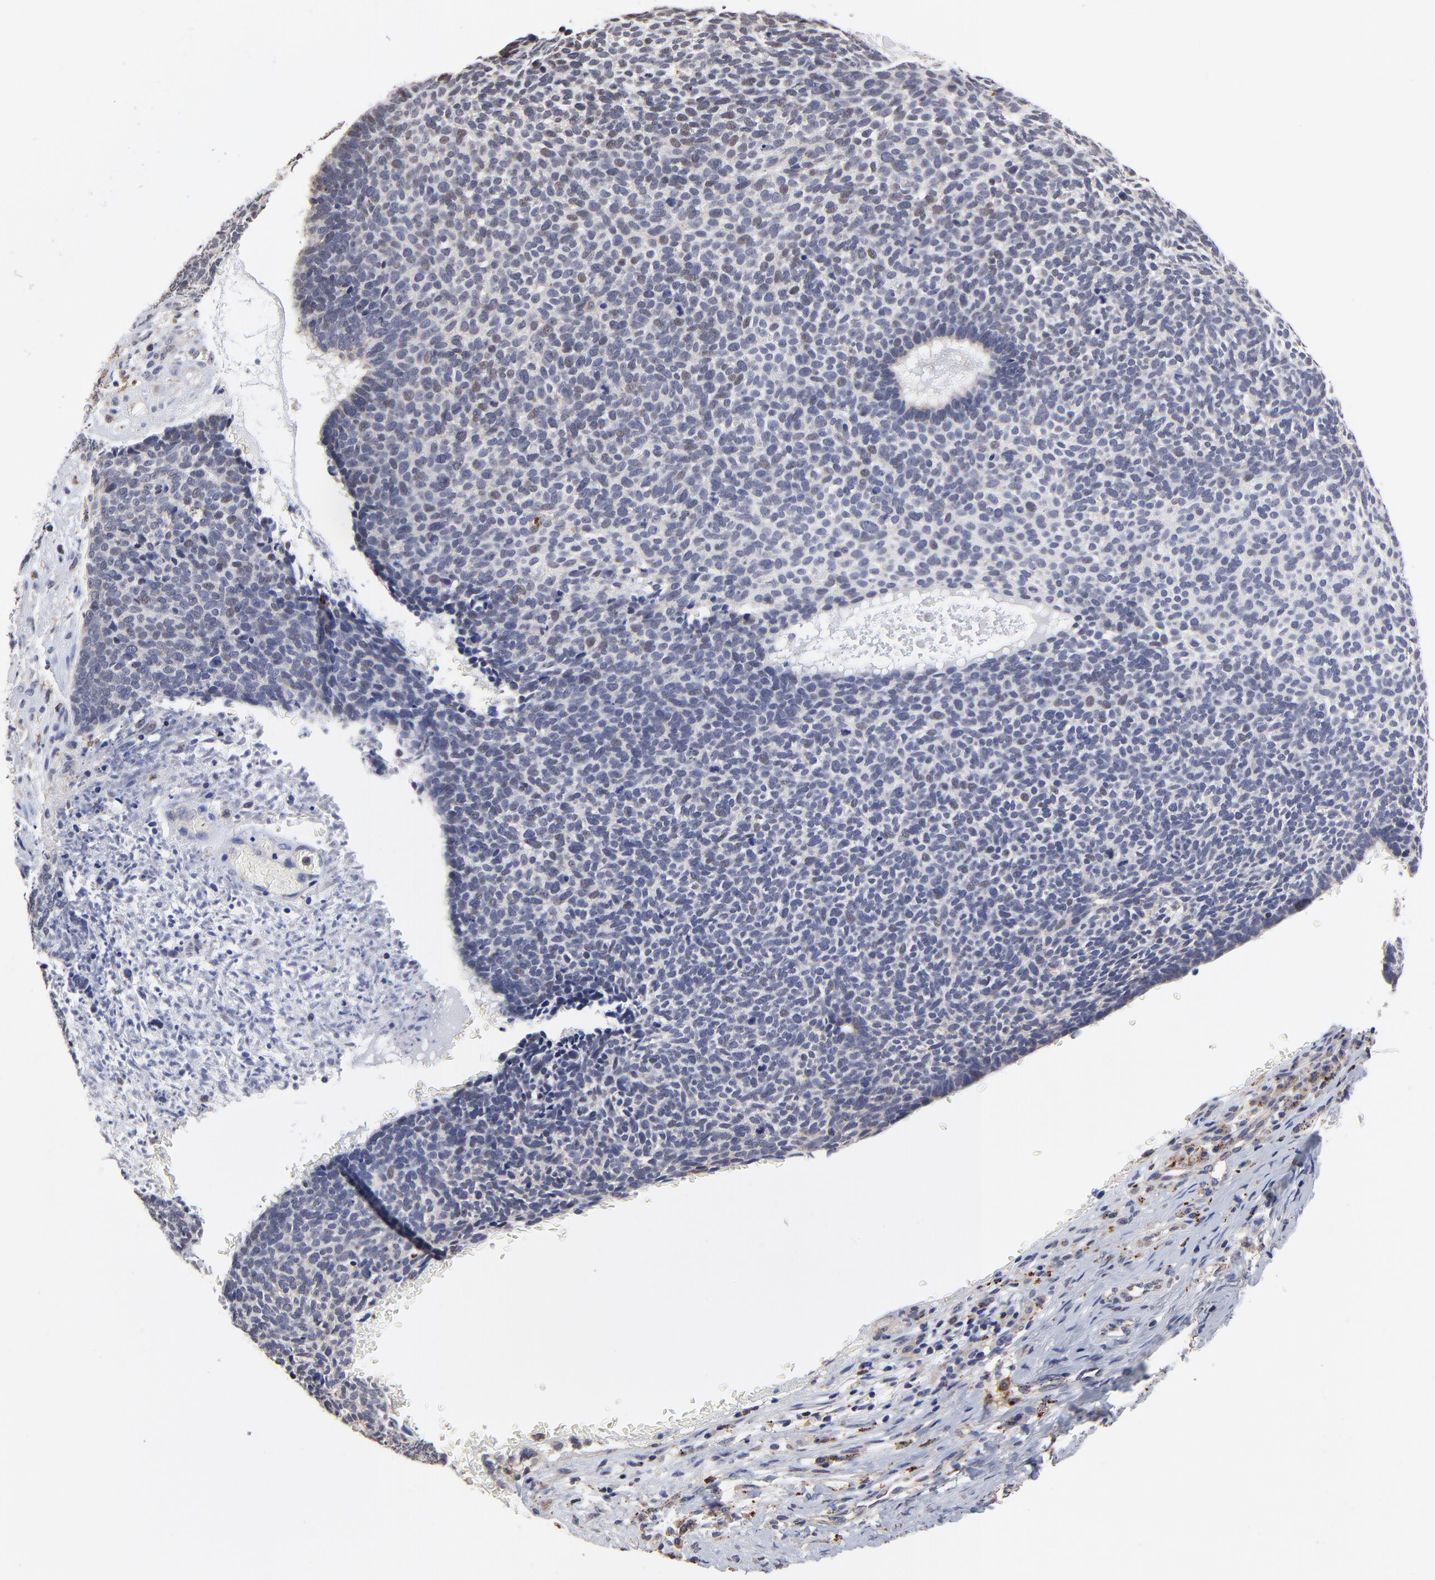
{"staining": {"intensity": "negative", "quantity": "none", "location": "none"}, "tissue": "skin cancer", "cell_type": "Tumor cells", "image_type": "cancer", "snomed": [{"axis": "morphology", "description": "Basal cell carcinoma"}, {"axis": "topography", "description": "Skin"}], "caption": "Tumor cells are negative for protein expression in human skin basal cell carcinoma.", "gene": "PDE4B", "patient": {"sex": "male", "age": 87}}